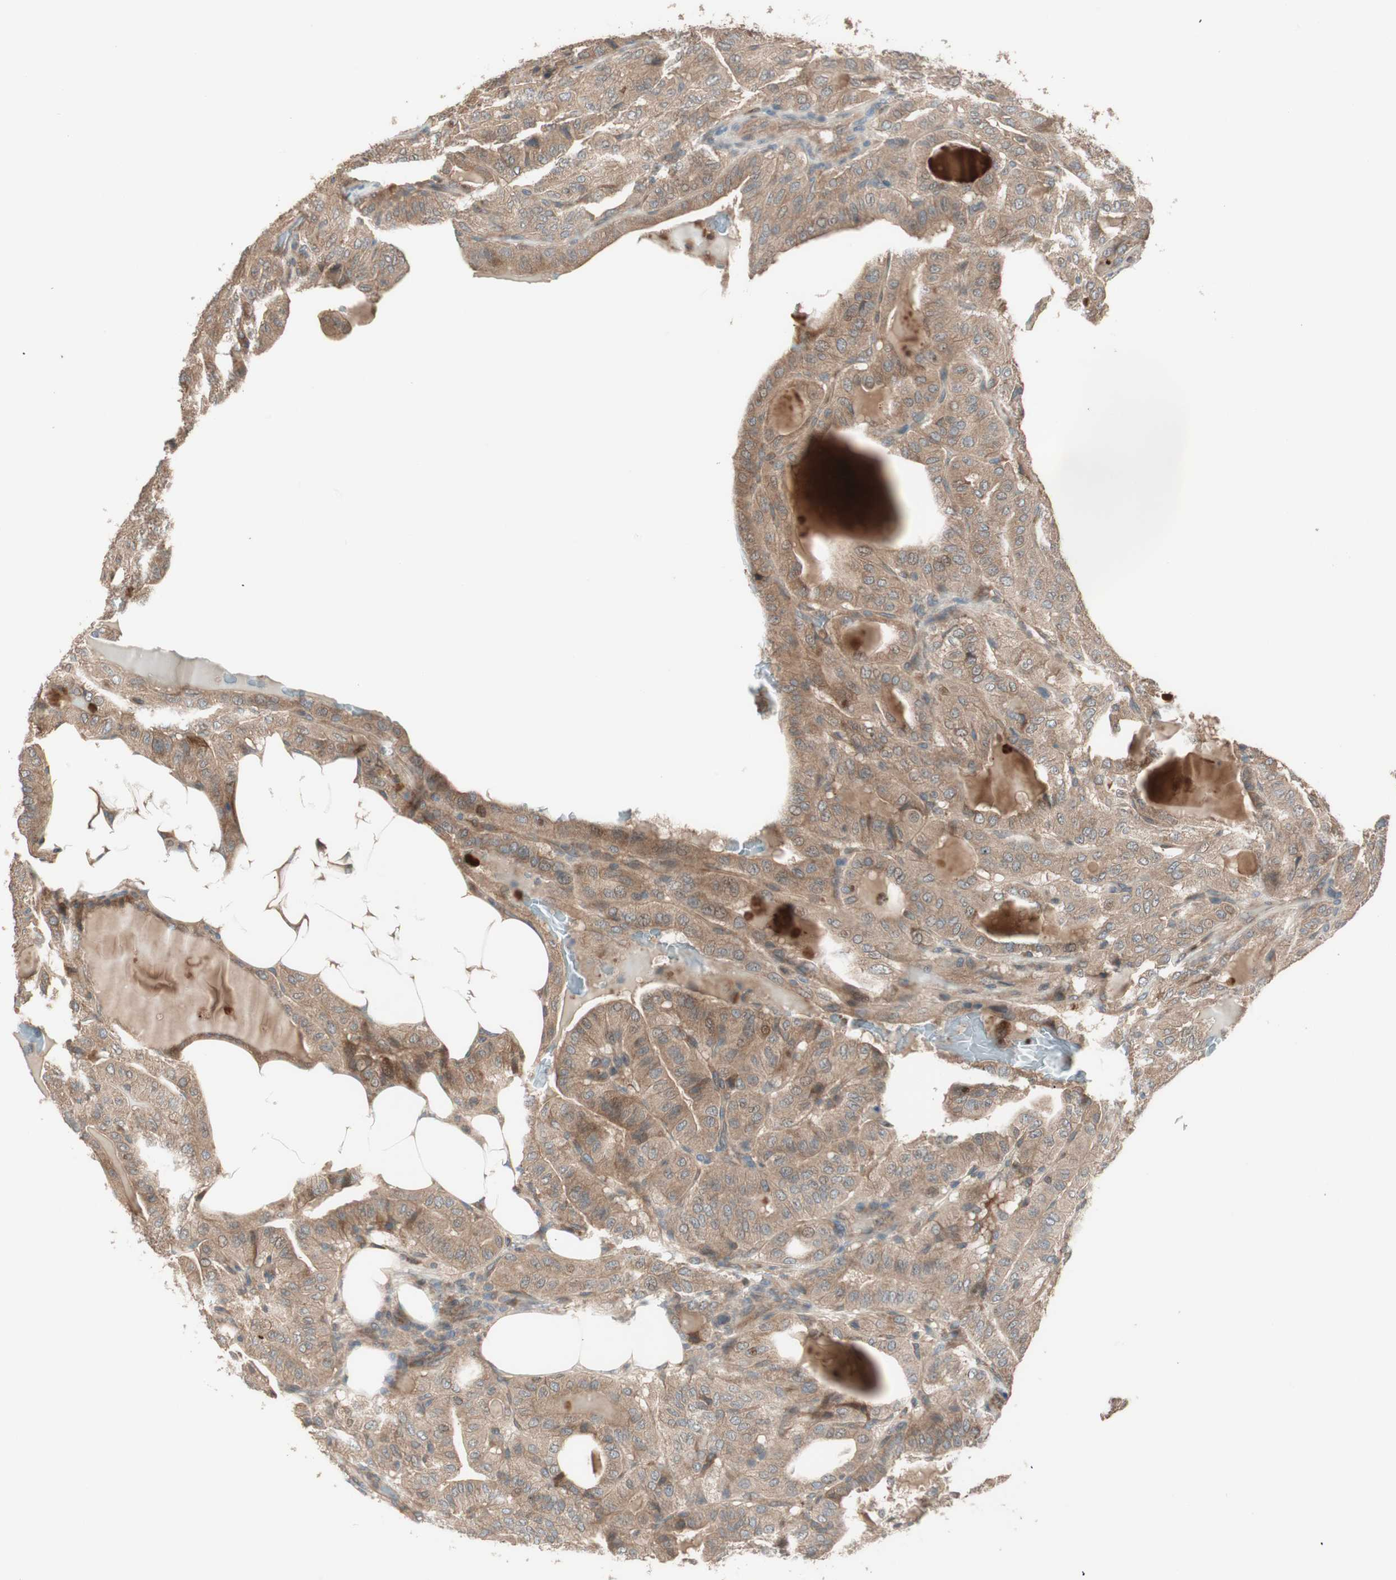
{"staining": {"intensity": "weak", "quantity": ">75%", "location": "cytoplasmic/membranous"}, "tissue": "thyroid cancer", "cell_type": "Tumor cells", "image_type": "cancer", "snomed": [{"axis": "morphology", "description": "Papillary adenocarcinoma, NOS"}, {"axis": "topography", "description": "Thyroid gland"}], "caption": "Immunohistochemical staining of human papillary adenocarcinoma (thyroid) shows weak cytoplasmic/membranous protein expression in approximately >75% of tumor cells.", "gene": "ATP6AP2", "patient": {"sex": "male", "age": 77}}